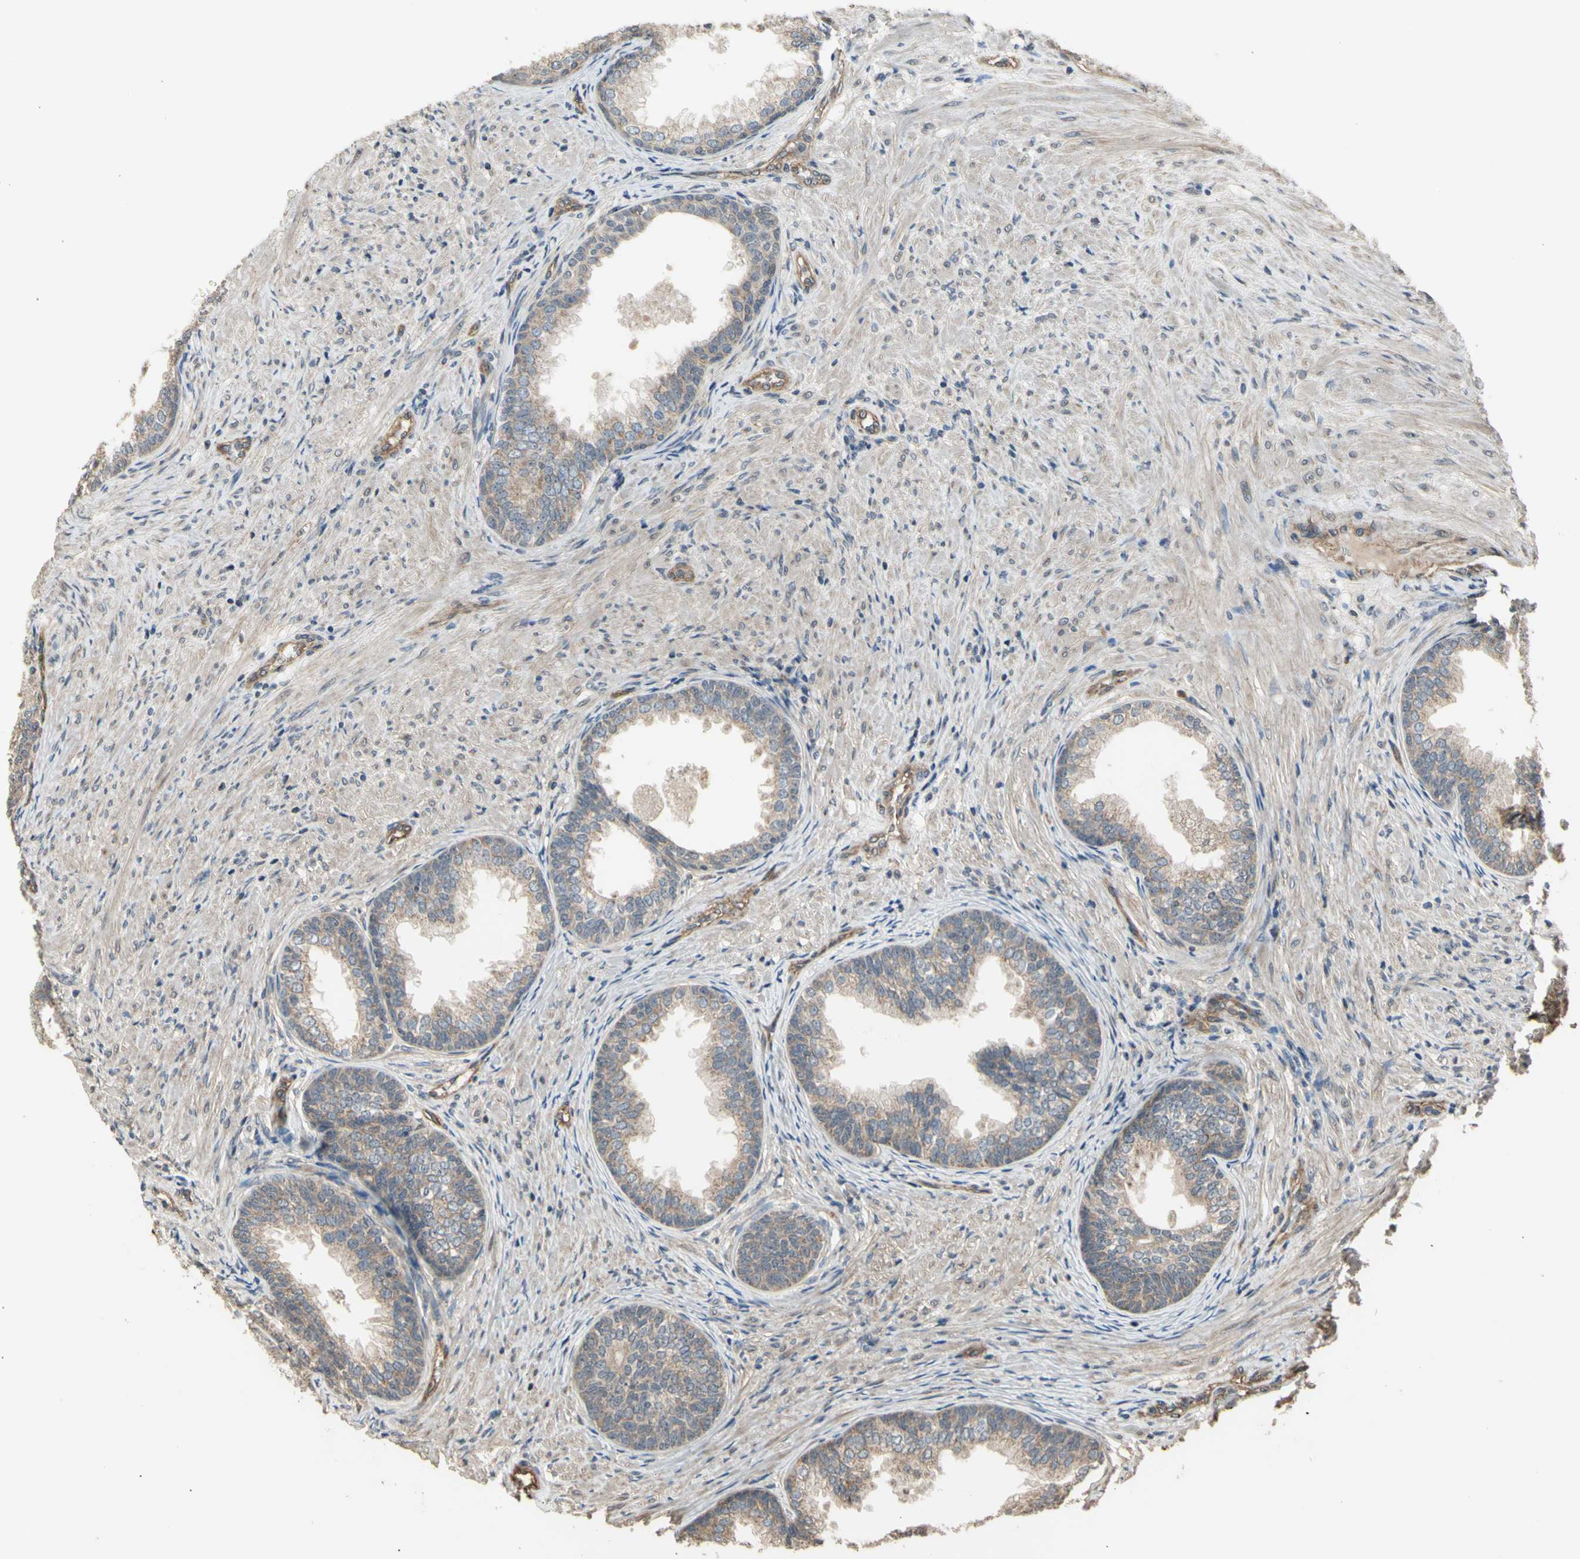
{"staining": {"intensity": "moderate", "quantity": ">75%", "location": "cytoplasmic/membranous"}, "tissue": "prostate", "cell_type": "Glandular cells", "image_type": "normal", "snomed": [{"axis": "morphology", "description": "Normal tissue, NOS"}, {"axis": "topography", "description": "Prostate"}], "caption": "Glandular cells demonstrate medium levels of moderate cytoplasmic/membranous positivity in about >75% of cells in normal prostate. (Stains: DAB in brown, nuclei in blue, Microscopy: brightfield microscopy at high magnification).", "gene": "EFNB2", "patient": {"sex": "male", "age": 76}}